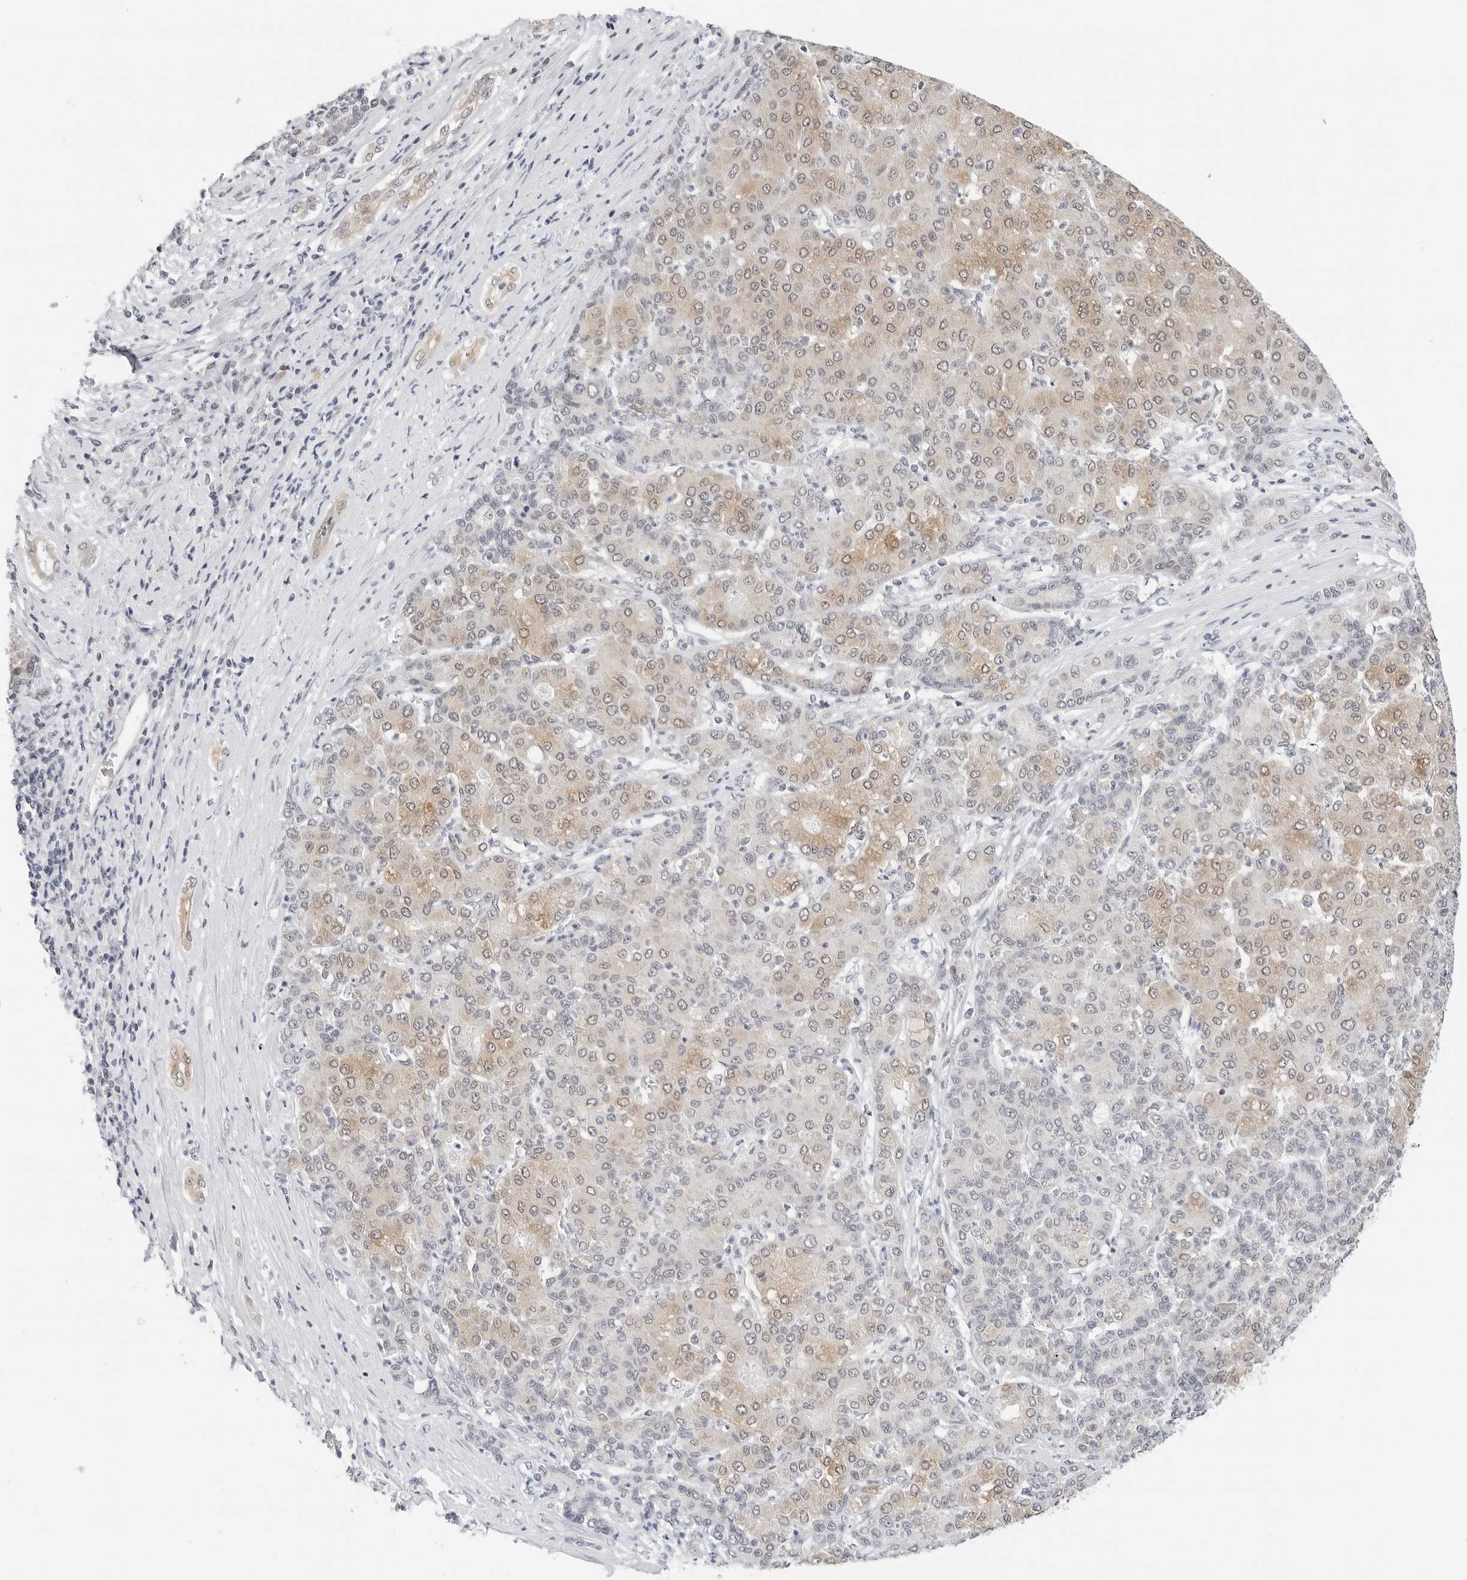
{"staining": {"intensity": "weak", "quantity": "25%-75%", "location": "cytoplasmic/membranous,nuclear"}, "tissue": "liver cancer", "cell_type": "Tumor cells", "image_type": "cancer", "snomed": [{"axis": "morphology", "description": "Carcinoma, Hepatocellular, NOS"}, {"axis": "topography", "description": "Liver"}], "caption": "Protein staining shows weak cytoplasmic/membranous and nuclear positivity in approximately 25%-75% of tumor cells in liver cancer (hepatocellular carcinoma). The protein is stained brown, and the nuclei are stained in blue (DAB (3,3'-diaminobenzidine) IHC with brightfield microscopy, high magnification).", "gene": "TSEN2", "patient": {"sex": "male", "age": 65}}